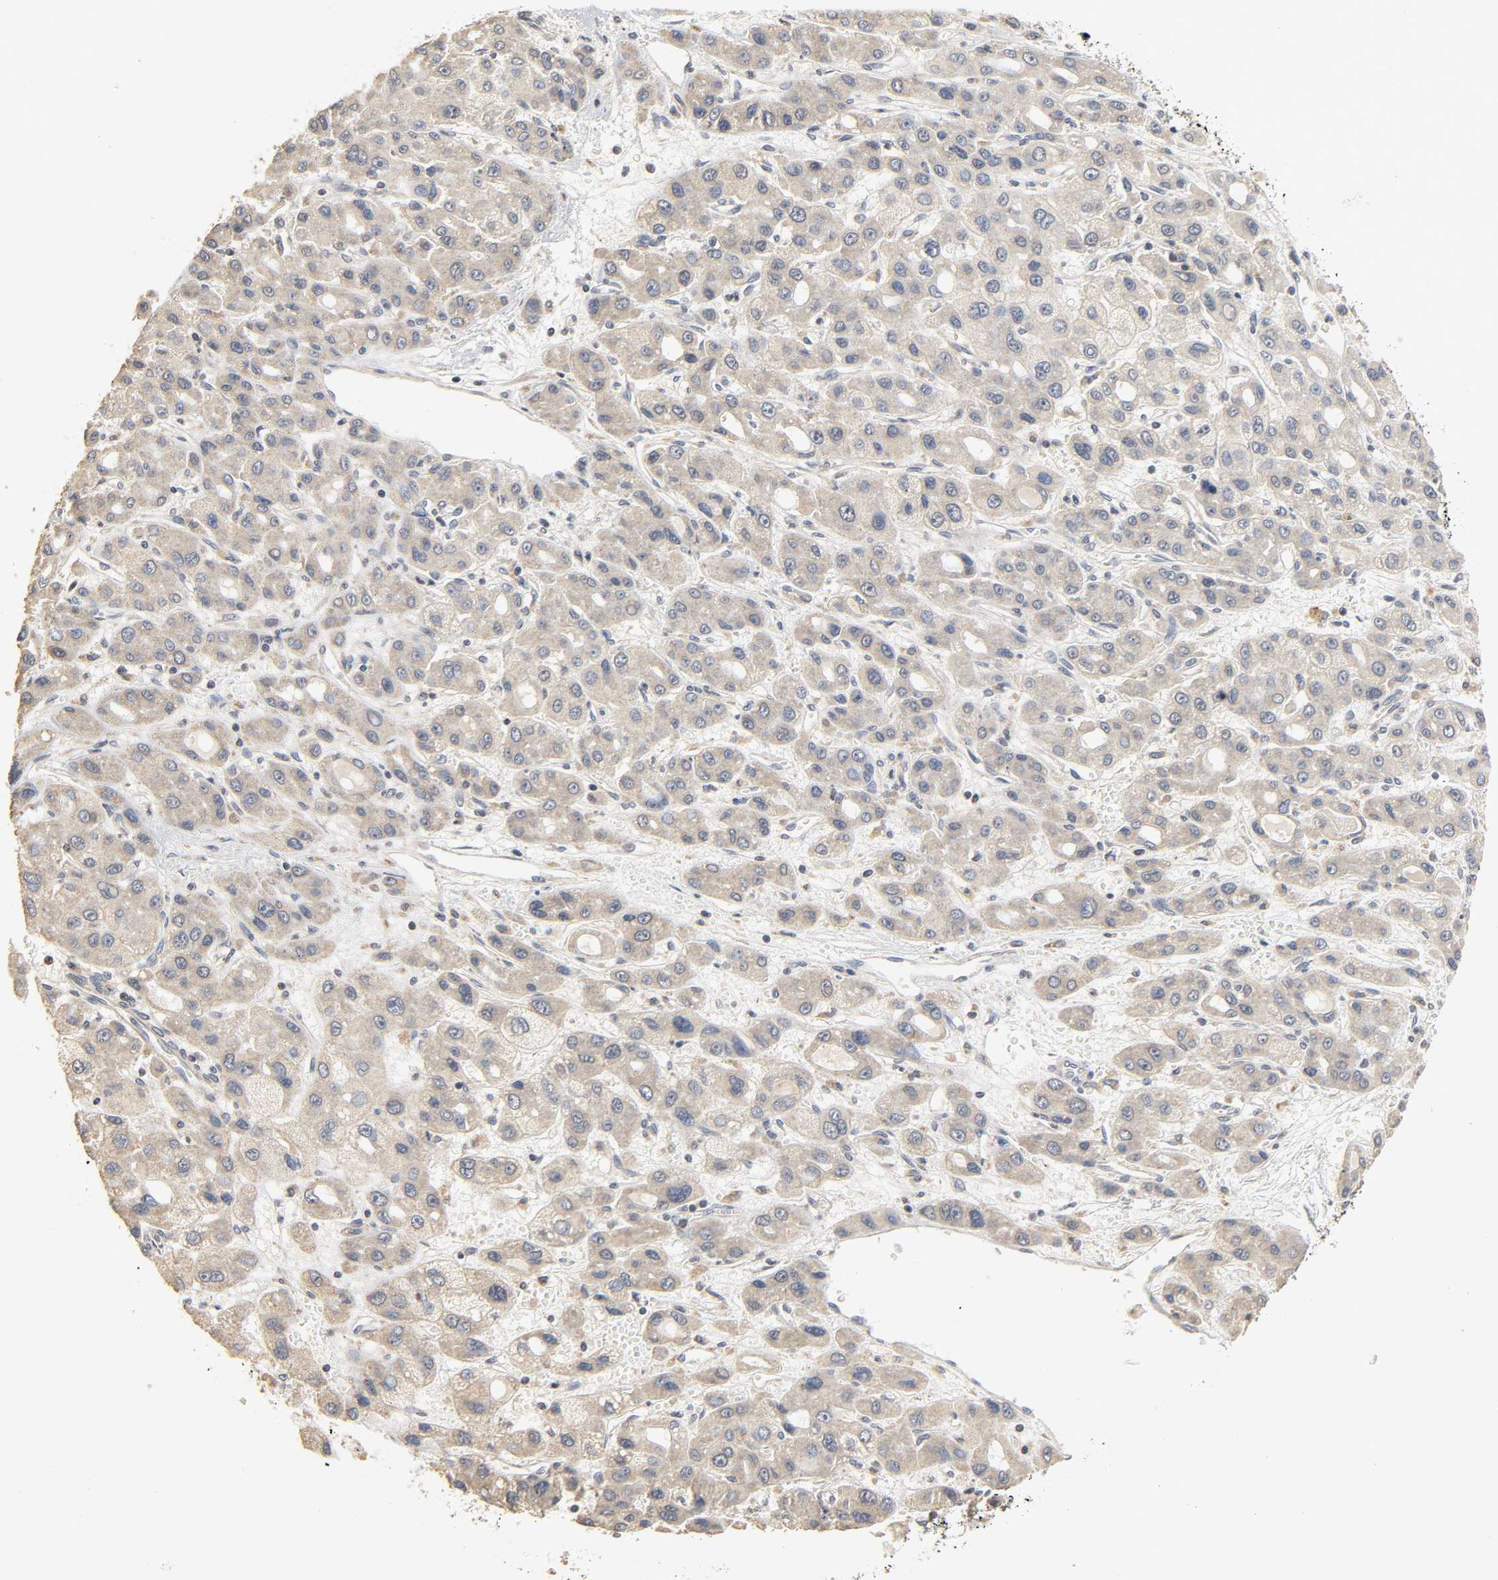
{"staining": {"intensity": "weak", "quantity": ">75%", "location": "cytoplasmic/membranous"}, "tissue": "liver cancer", "cell_type": "Tumor cells", "image_type": "cancer", "snomed": [{"axis": "morphology", "description": "Carcinoma, Hepatocellular, NOS"}, {"axis": "topography", "description": "Liver"}], "caption": "Tumor cells display low levels of weak cytoplasmic/membranous positivity in about >75% of cells in human liver hepatocellular carcinoma.", "gene": "CLEC4E", "patient": {"sex": "male", "age": 55}}